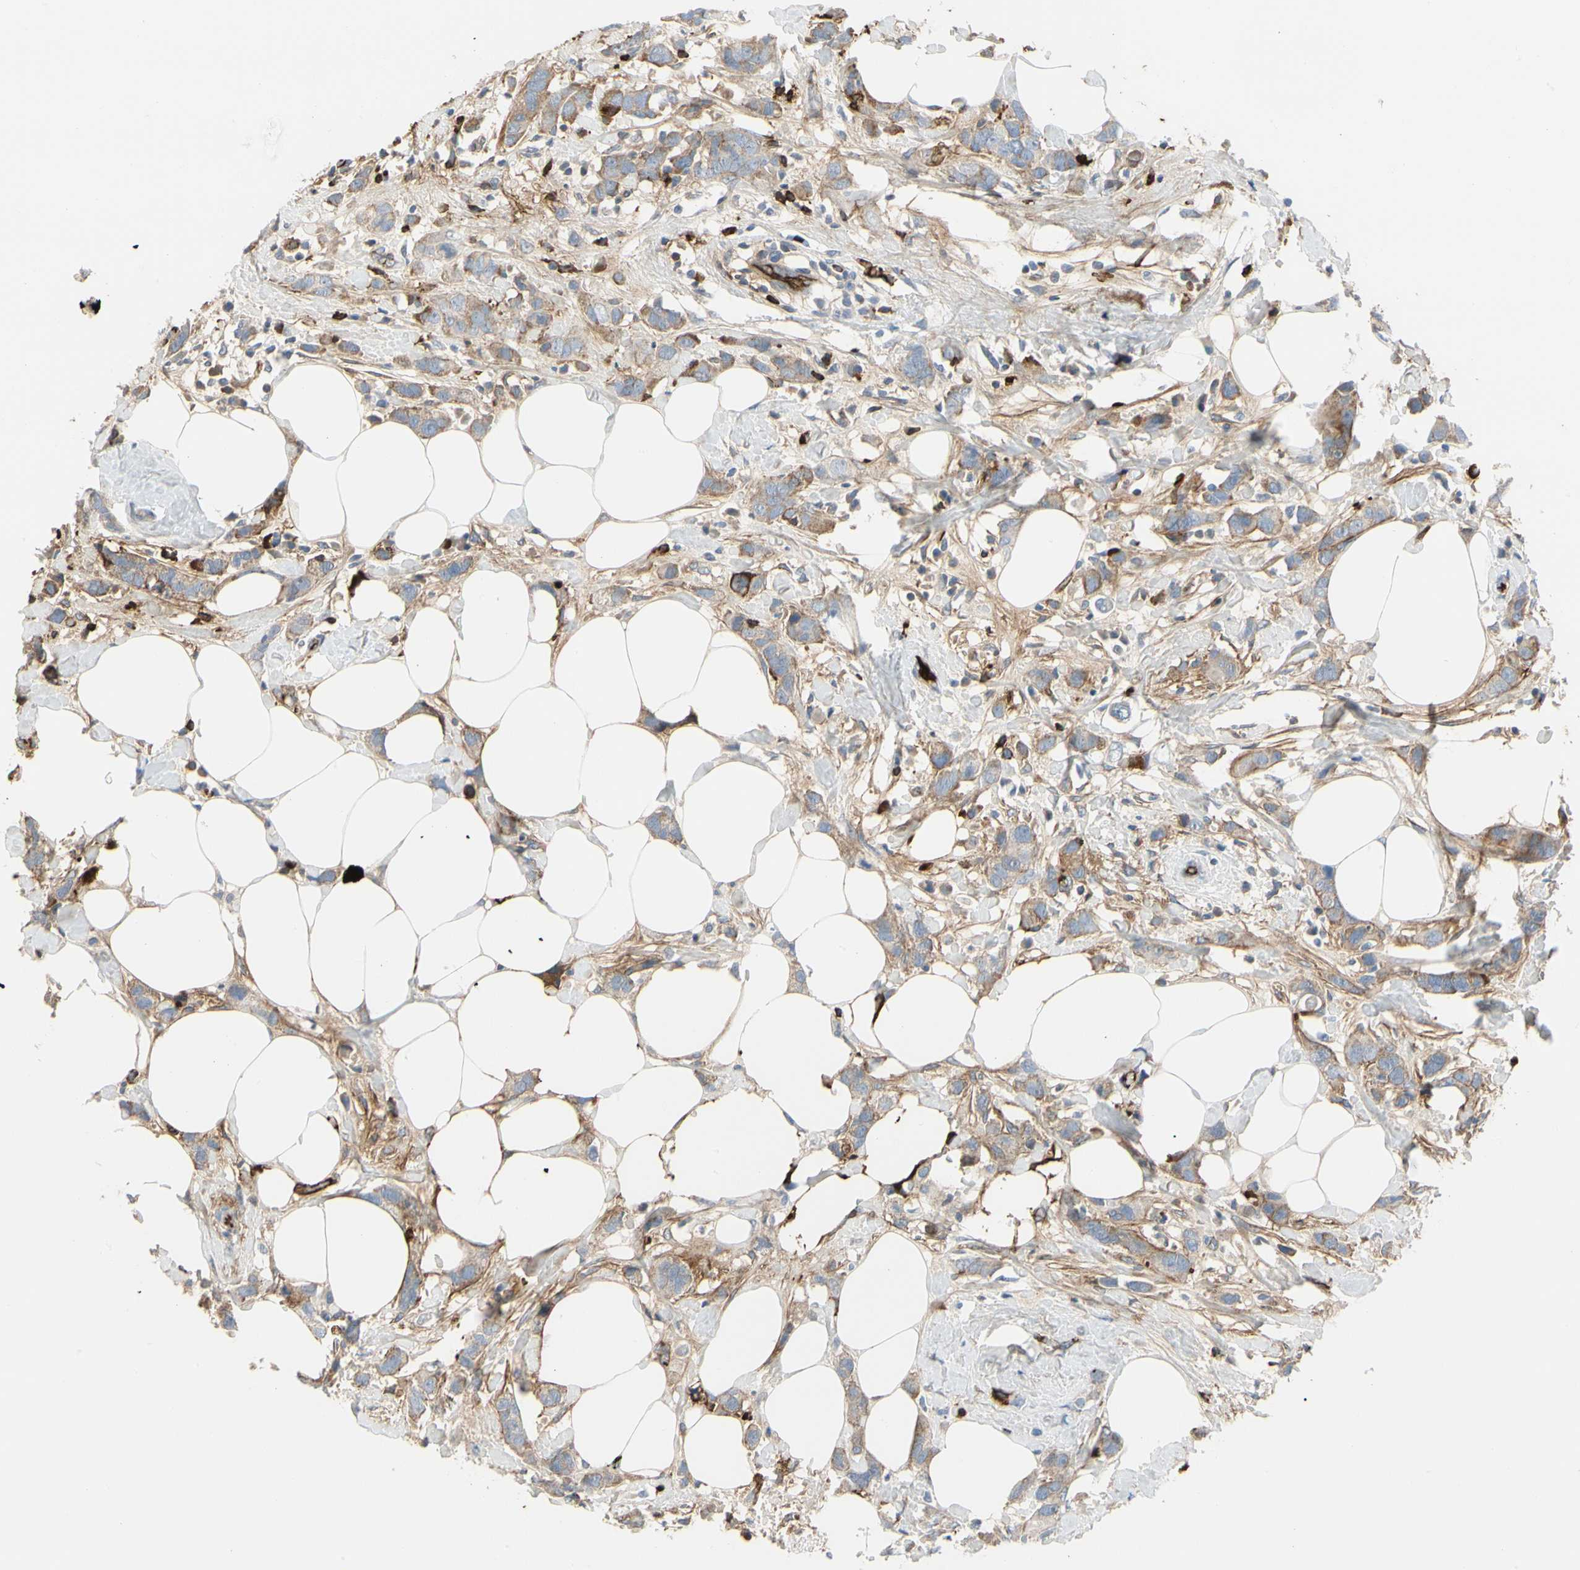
{"staining": {"intensity": "strong", "quantity": "<25%", "location": "cytoplasmic/membranous"}, "tissue": "breast cancer", "cell_type": "Tumor cells", "image_type": "cancer", "snomed": [{"axis": "morphology", "description": "Normal tissue, NOS"}, {"axis": "morphology", "description": "Duct carcinoma"}, {"axis": "topography", "description": "Breast"}], "caption": "High-magnification brightfield microscopy of breast intraductal carcinoma stained with DAB (brown) and counterstained with hematoxylin (blue). tumor cells exhibit strong cytoplasmic/membranous staining is appreciated in about<25% of cells. The staining was performed using DAB (3,3'-diaminobenzidine), with brown indicating positive protein expression. Nuclei are stained blue with hematoxylin.", "gene": "FGB", "patient": {"sex": "female", "age": 50}}